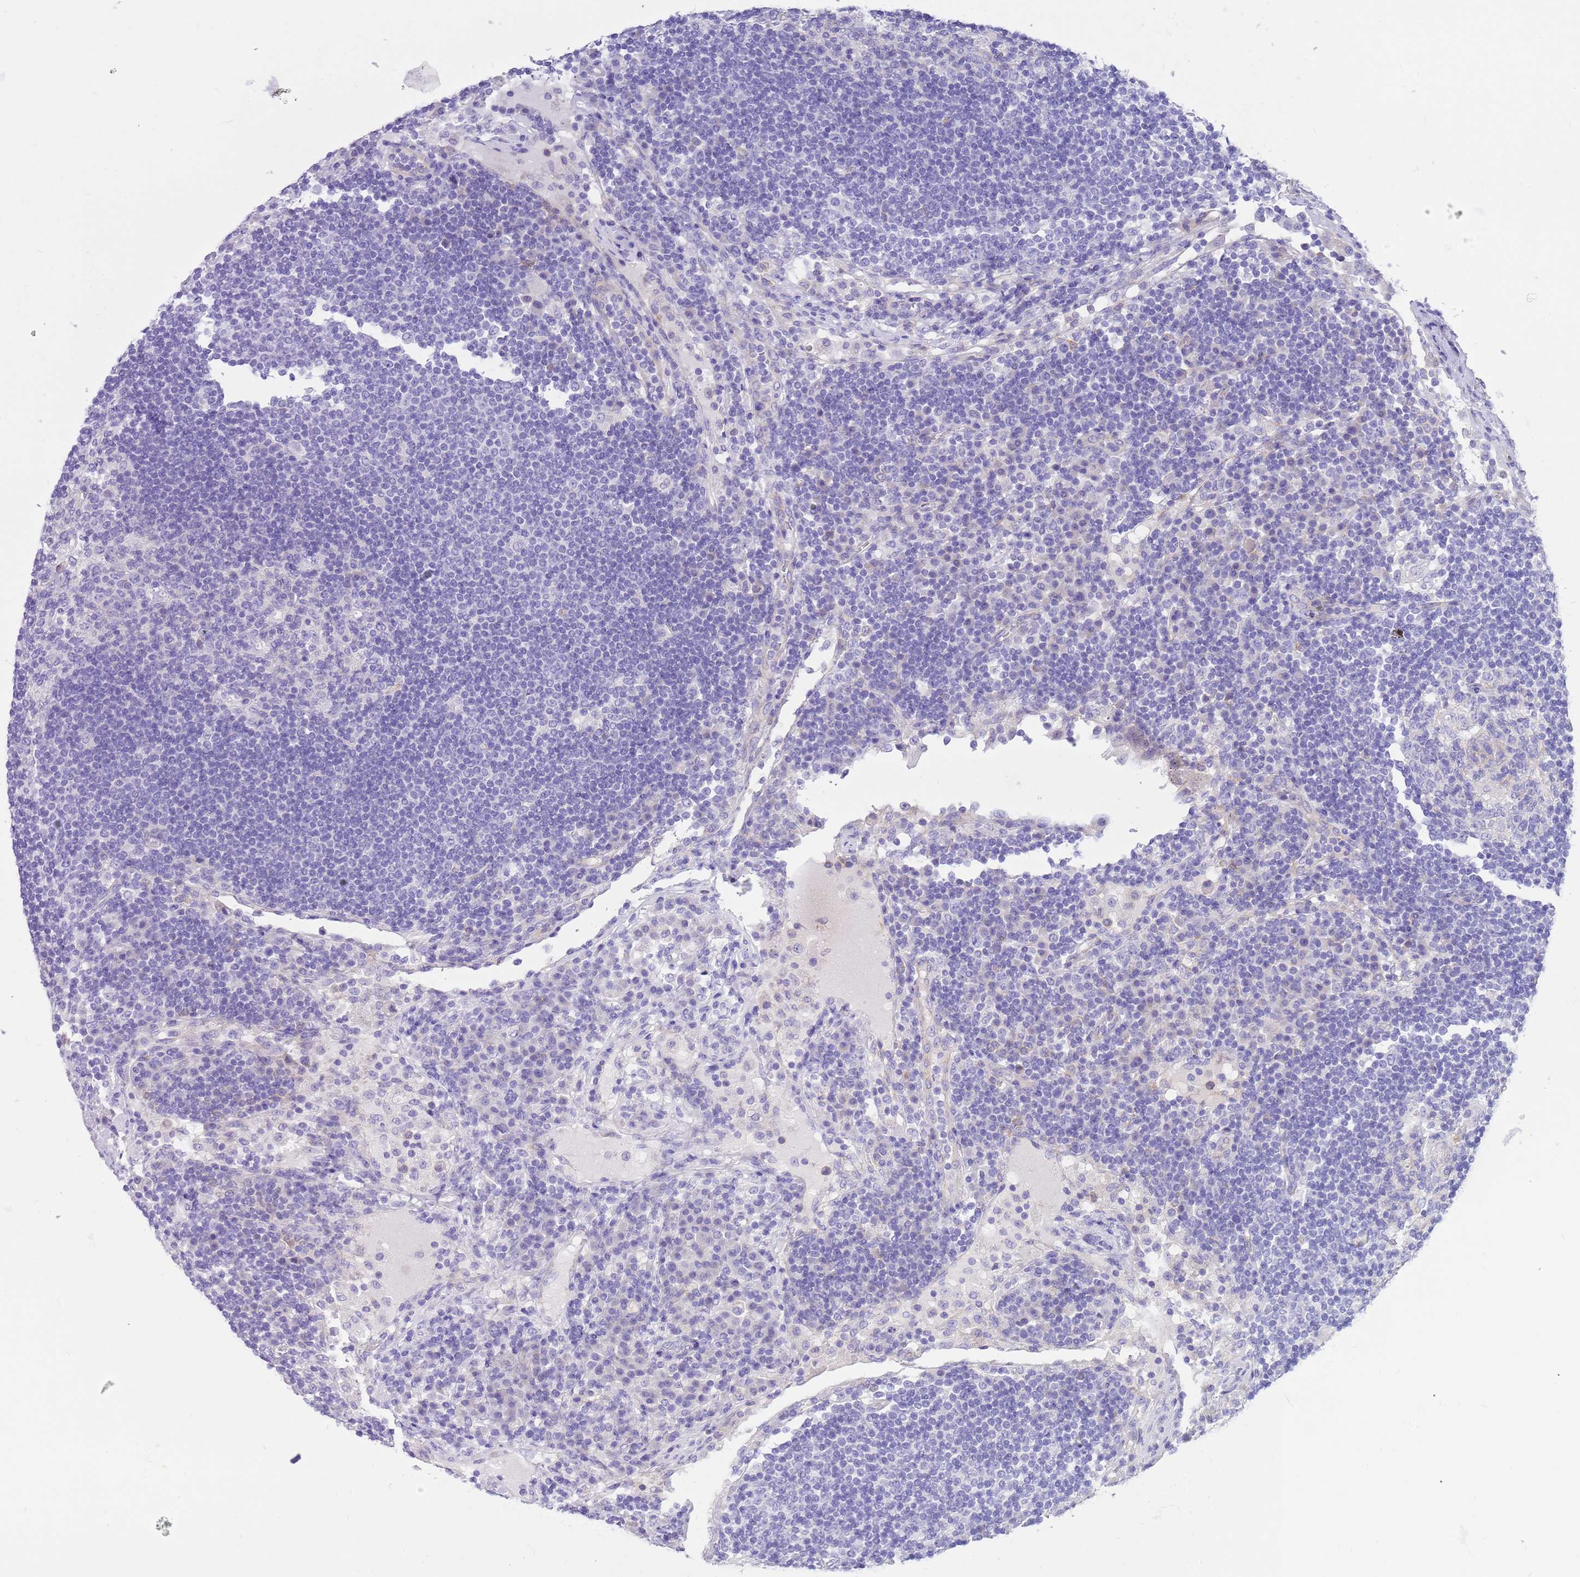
{"staining": {"intensity": "negative", "quantity": "none", "location": "none"}, "tissue": "lymph node", "cell_type": "Germinal center cells", "image_type": "normal", "snomed": [{"axis": "morphology", "description": "Normal tissue, NOS"}, {"axis": "topography", "description": "Lymph node"}], "caption": "Immunohistochemistry (IHC) of normal lymph node displays no positivity in germinal center cells.", "gene": "SERINC3", "patient": {"sex": "female", "age": 53}}